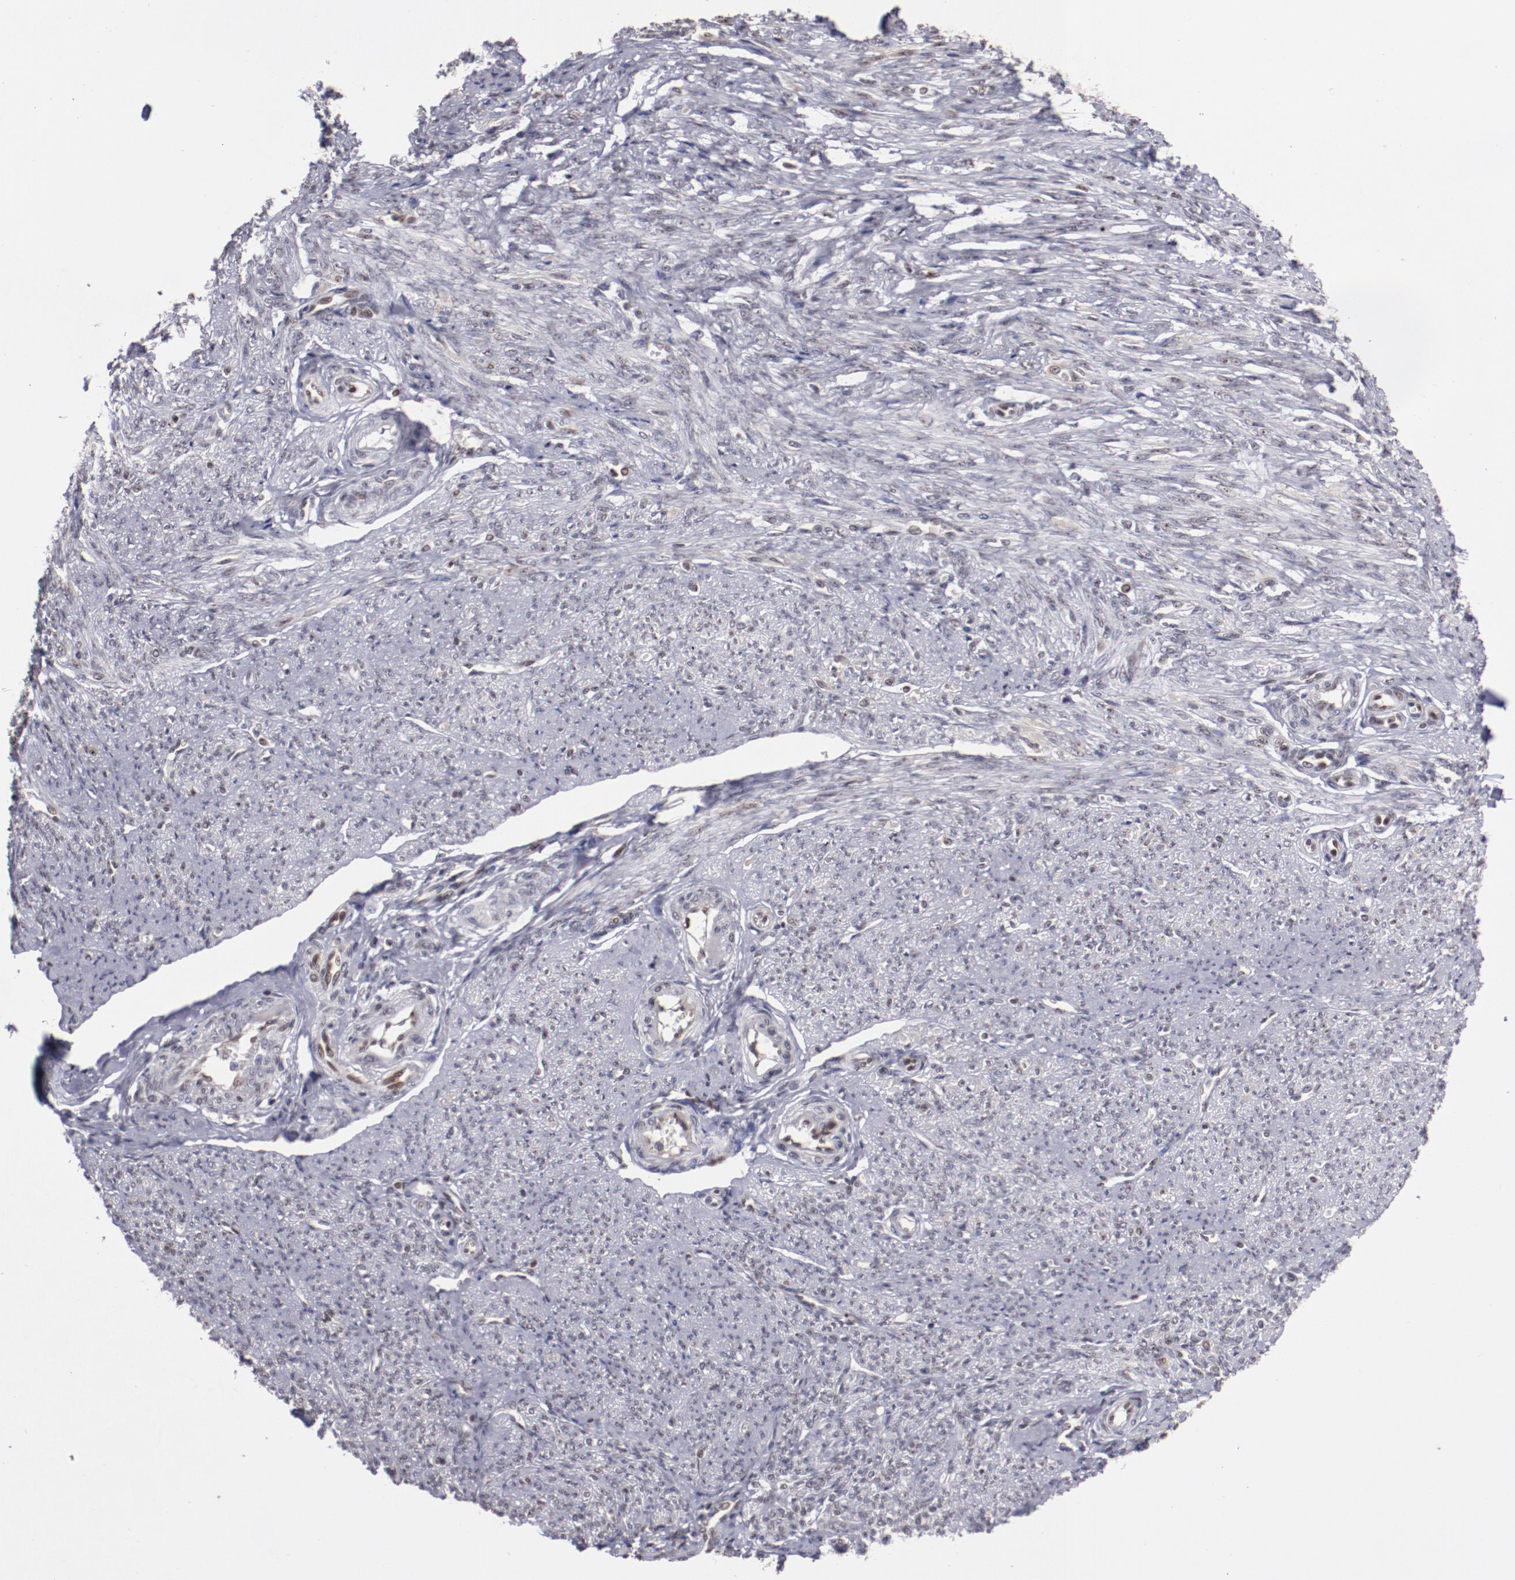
{"staining": {"intensity": "moderate", "quantity": "<25%", "location": "nuclear"}, "tissue": "smooth muscle", "cell_type": "Smooth muscle cells", "image_type": "normal", "snomed": [{"axis": "morphology", "description": "Normal tissue, NOS"}, {"axis": "topography", "description": "Smooth muscle"}], "caption": "An image of smooth muscle stained for a protein exhibits moderate nuclear brown staining in smooth muscle cells. (Stains: DAB in brown, nuclei in blue, Microscopy: brightfield microscopy at high magnification).", "gene": "DDX24", "patient": {"sex": "female", "age": 65}}